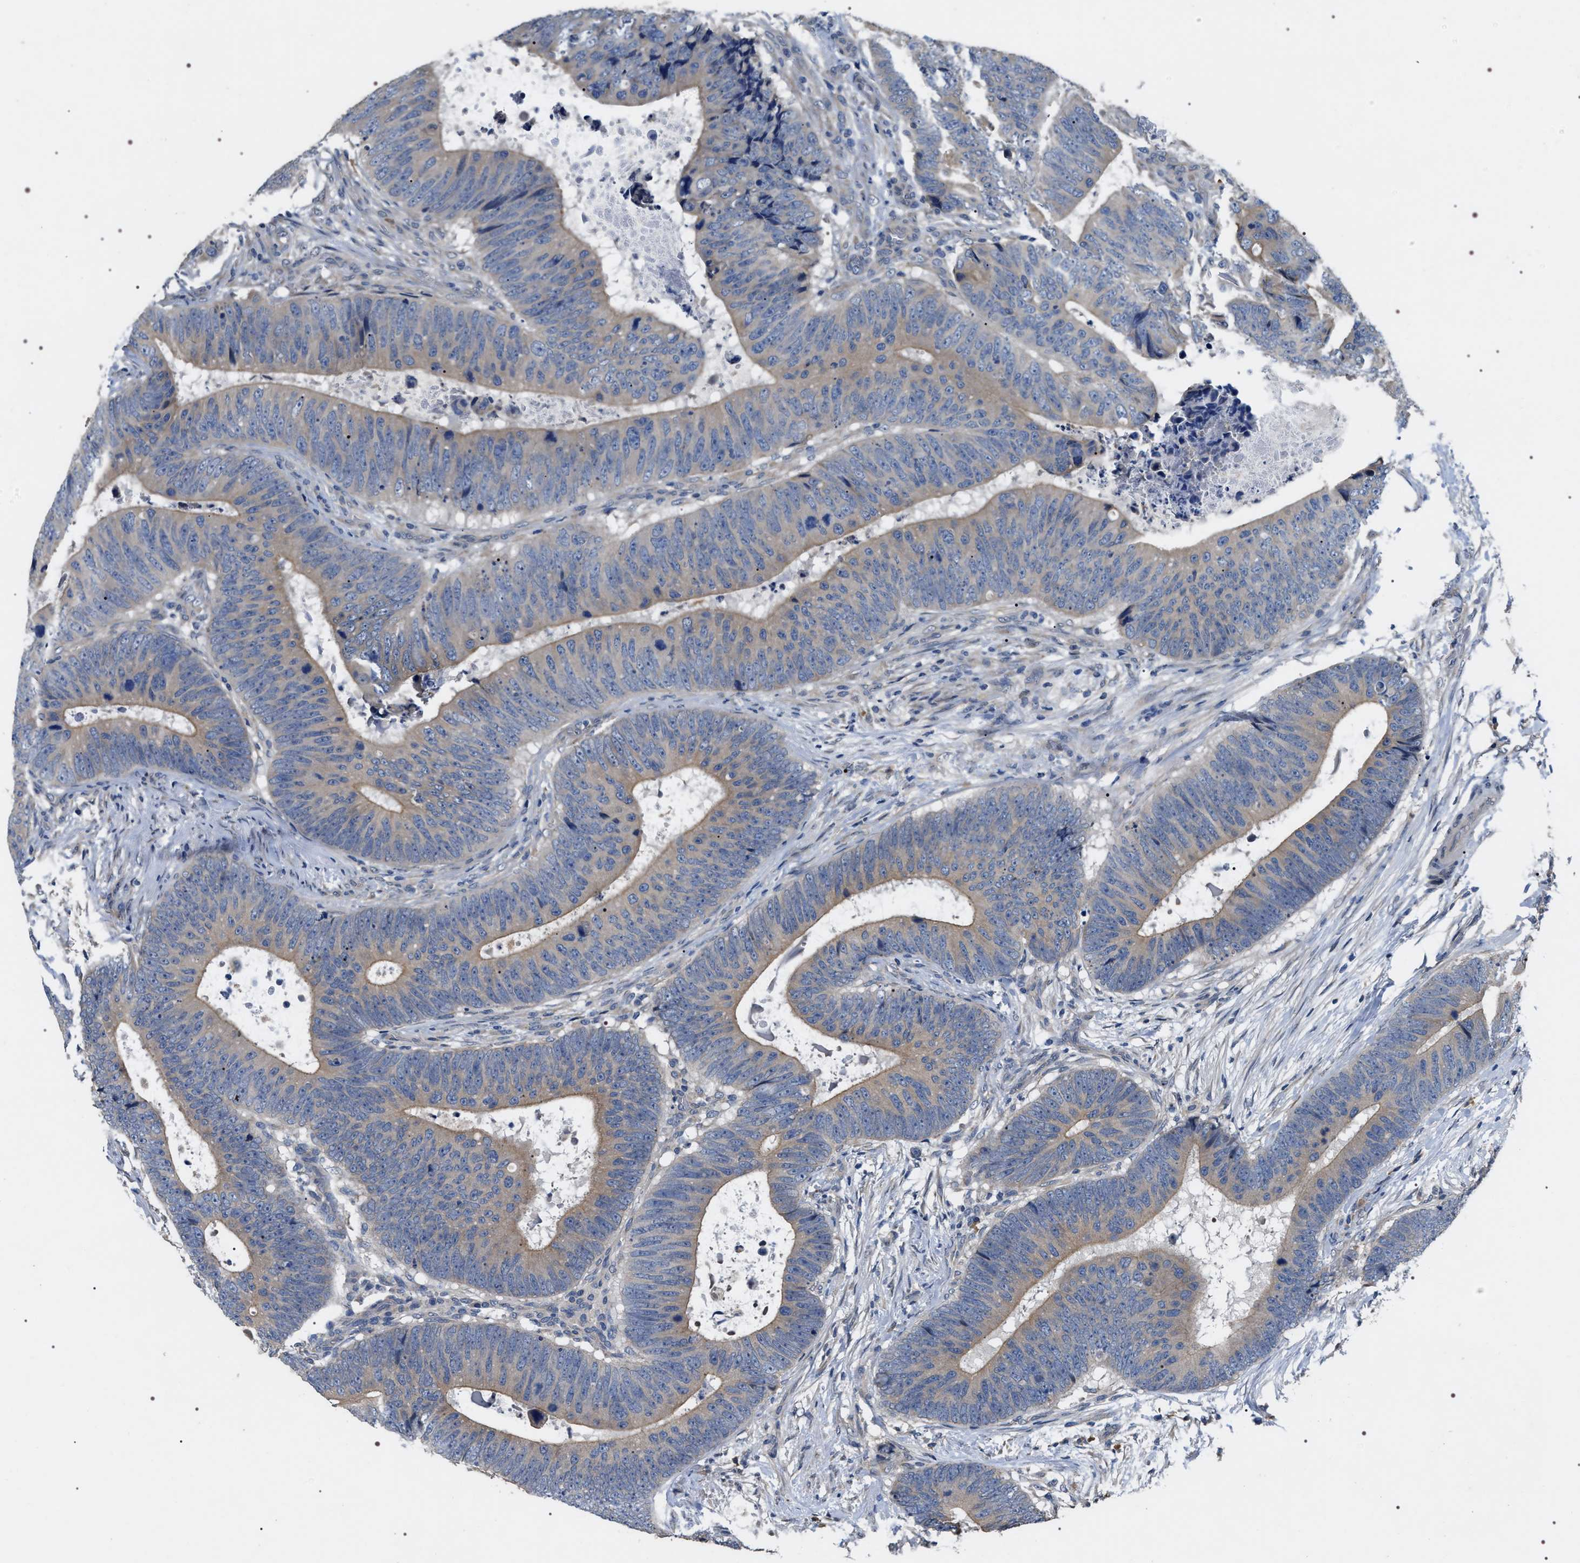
{"staining": {"intensity": "weak", "quantity": "25%-75%", "location": "cytoplasmic/membranous"}, "tissue": "colorectal cancer", "cell_type": "Tumor cells", "image_type": "cancer", "snomed": [{"axis": "morphology", "description": "Adenocarcinoma, NOS"}, {"axis": "topography", "description": "Colon"}], "caption": "Adenocarcinoma (colorectal) tissue demonstrates weak cytoplasmic/membranous positivity in approximately 25%-75% of tumor cells, visualized by immunohistochemistry.", "gene": "IFT81", "patient": {"sex": "male", "age": 56}}